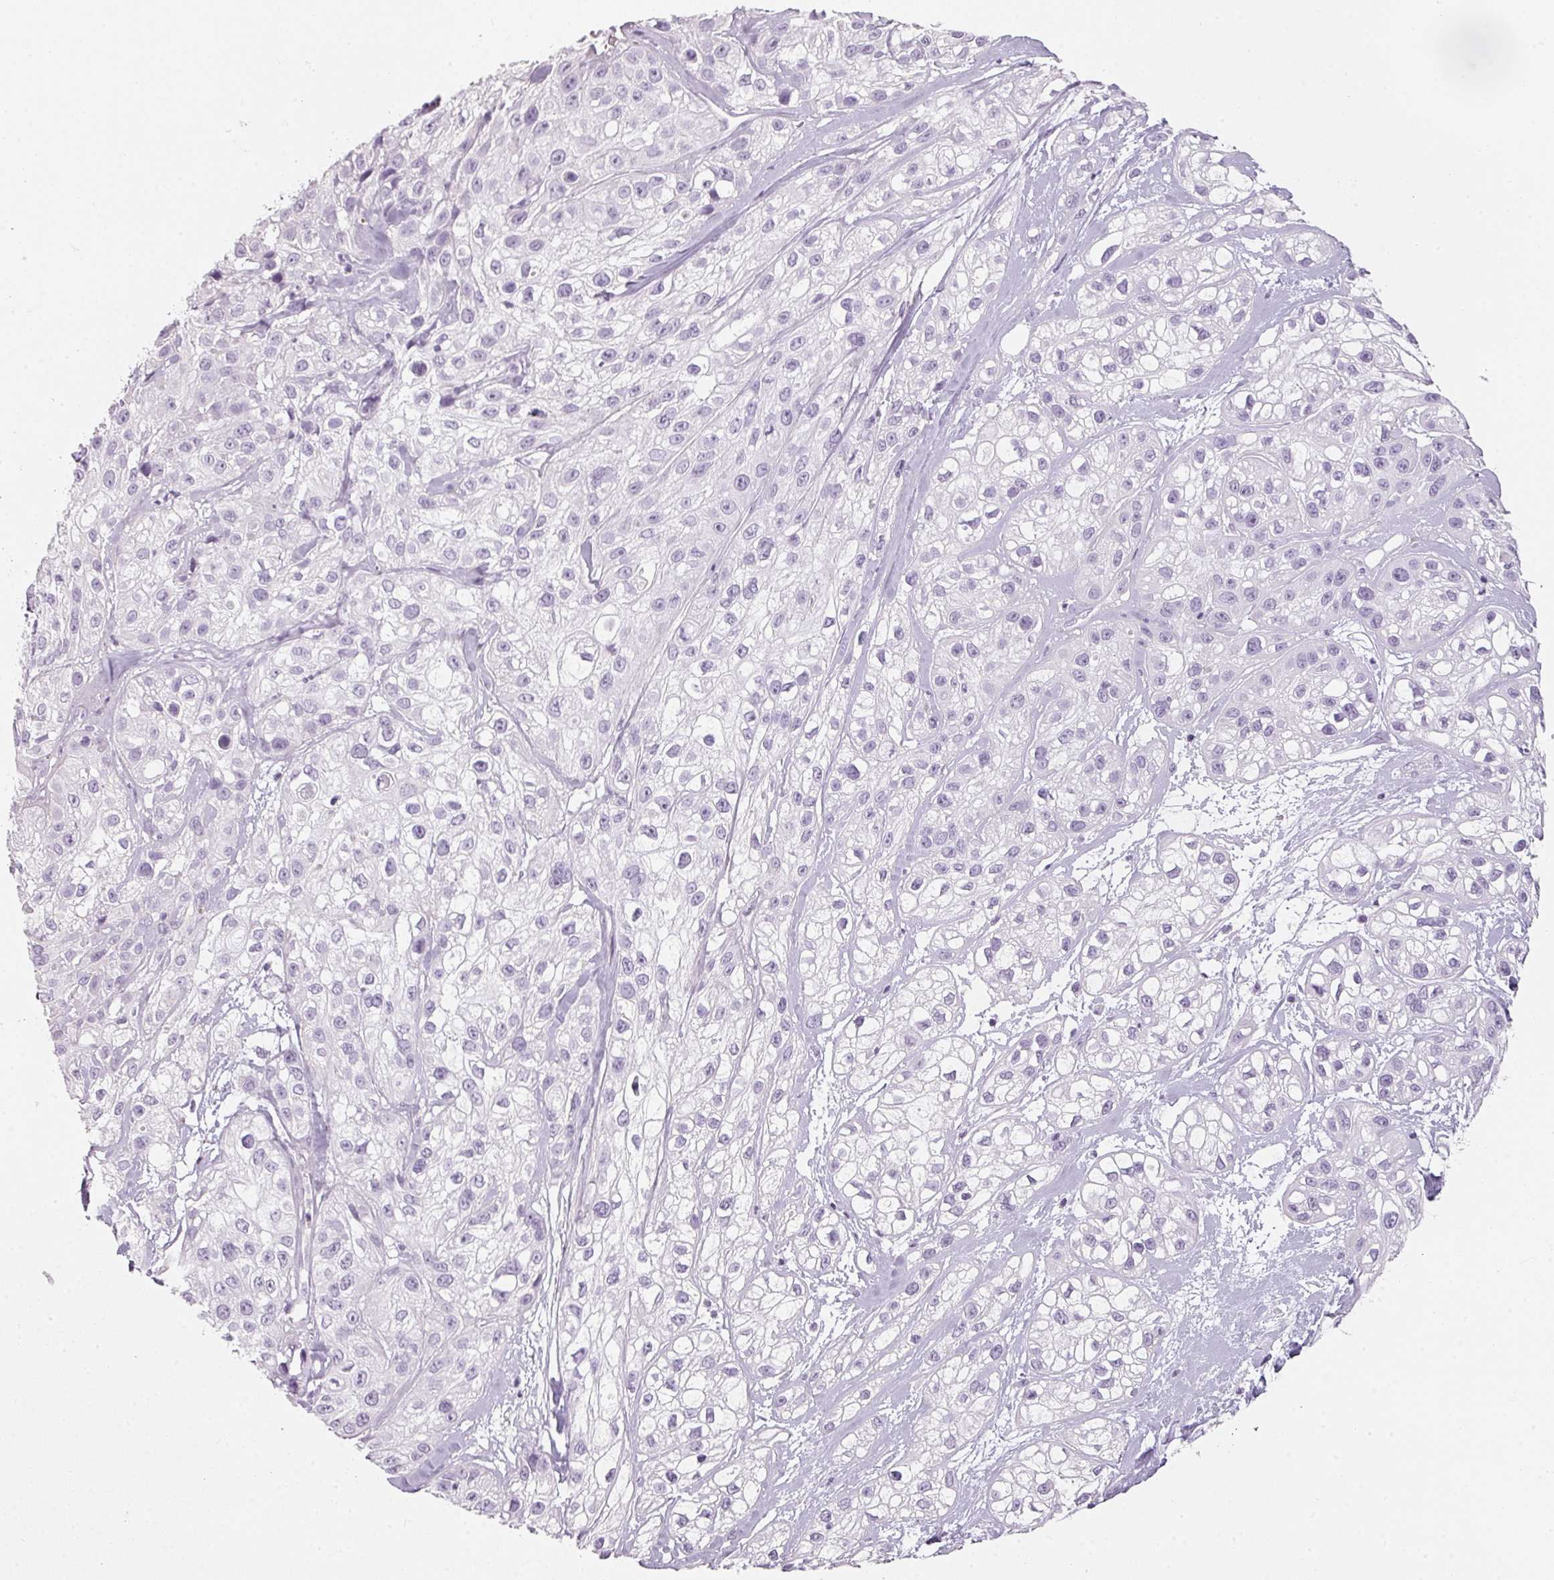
{"staining": {"intensity": "negative", "quantity": "none", "location": "none"}, "tissue": "skin cancer", "cell_type": "Tumor cells", "image_type": "cancer", "snomed": [{"axis": "morphology", "description": "Squamous cell carcinoma, NOS"}, {"axis": "topography", "description": "Skin"}], "caption": "A histopathology image of skin squamous cell carcinoma stained for a protein reveals no brown staining in tumor cells.", "gene": "TMEM42", "patient": {"sex": "male", "age": 82}}